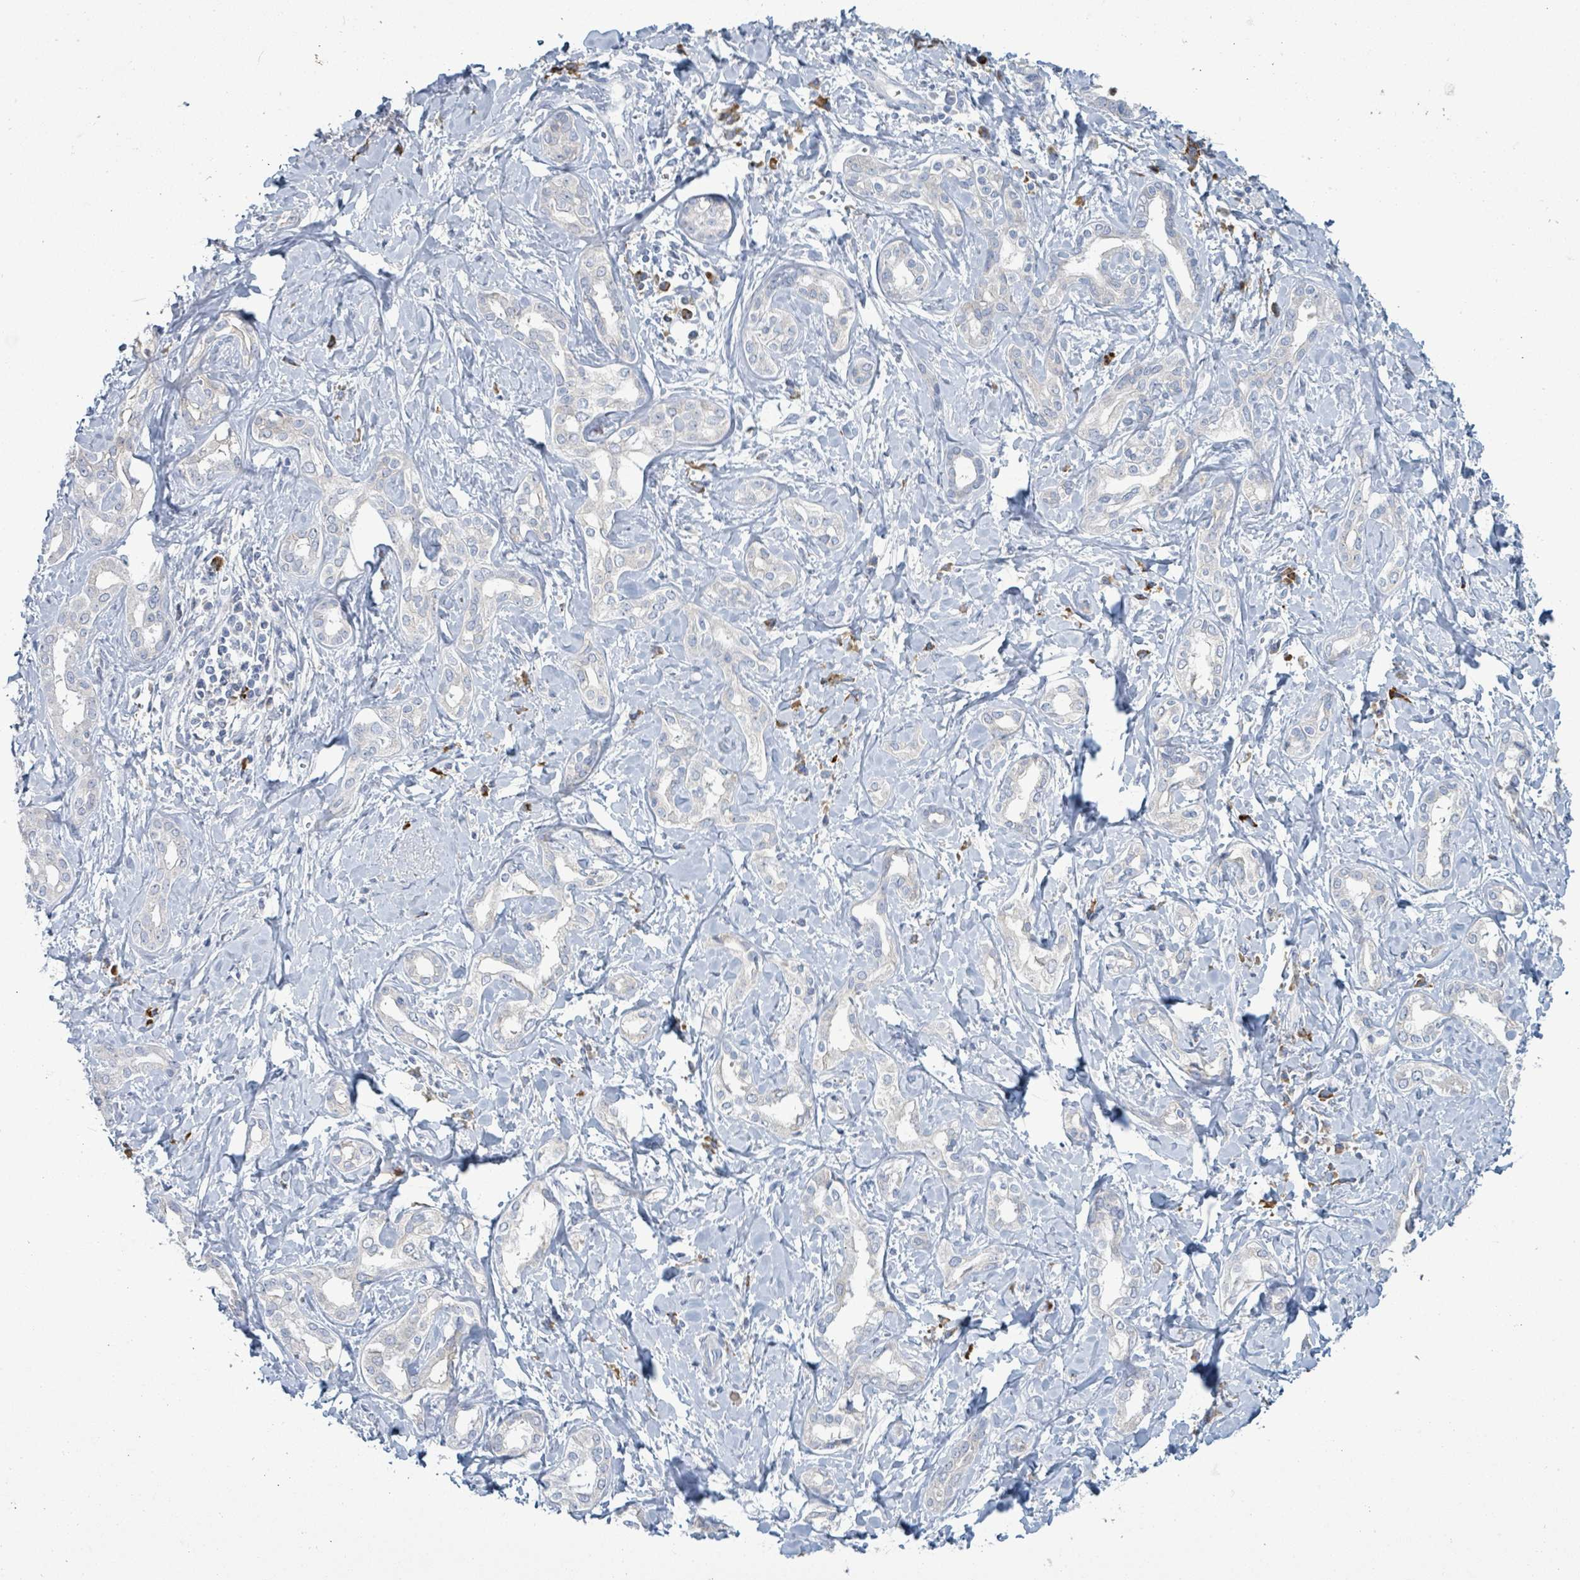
{"staining": {"intensity": "negative", "quantity": "none", "location": "none"}, "tissue": "liver cancer", "cell_type": "Tumor cells", "image_type": "cancer", "snomed": [{"axis": "morphology", "description": "Cholangiocarcinoma"}, {"axis": "topography", "description": "Liver"}], "caption": "Immunohistochemistry (IHC) image of liver cholangiocarcinoma stained for a protein (brown), which demonstrates no positivity in tumor cells.", "gene": "SIRPB1", "patient": {"sex": "female", "age": 77}}